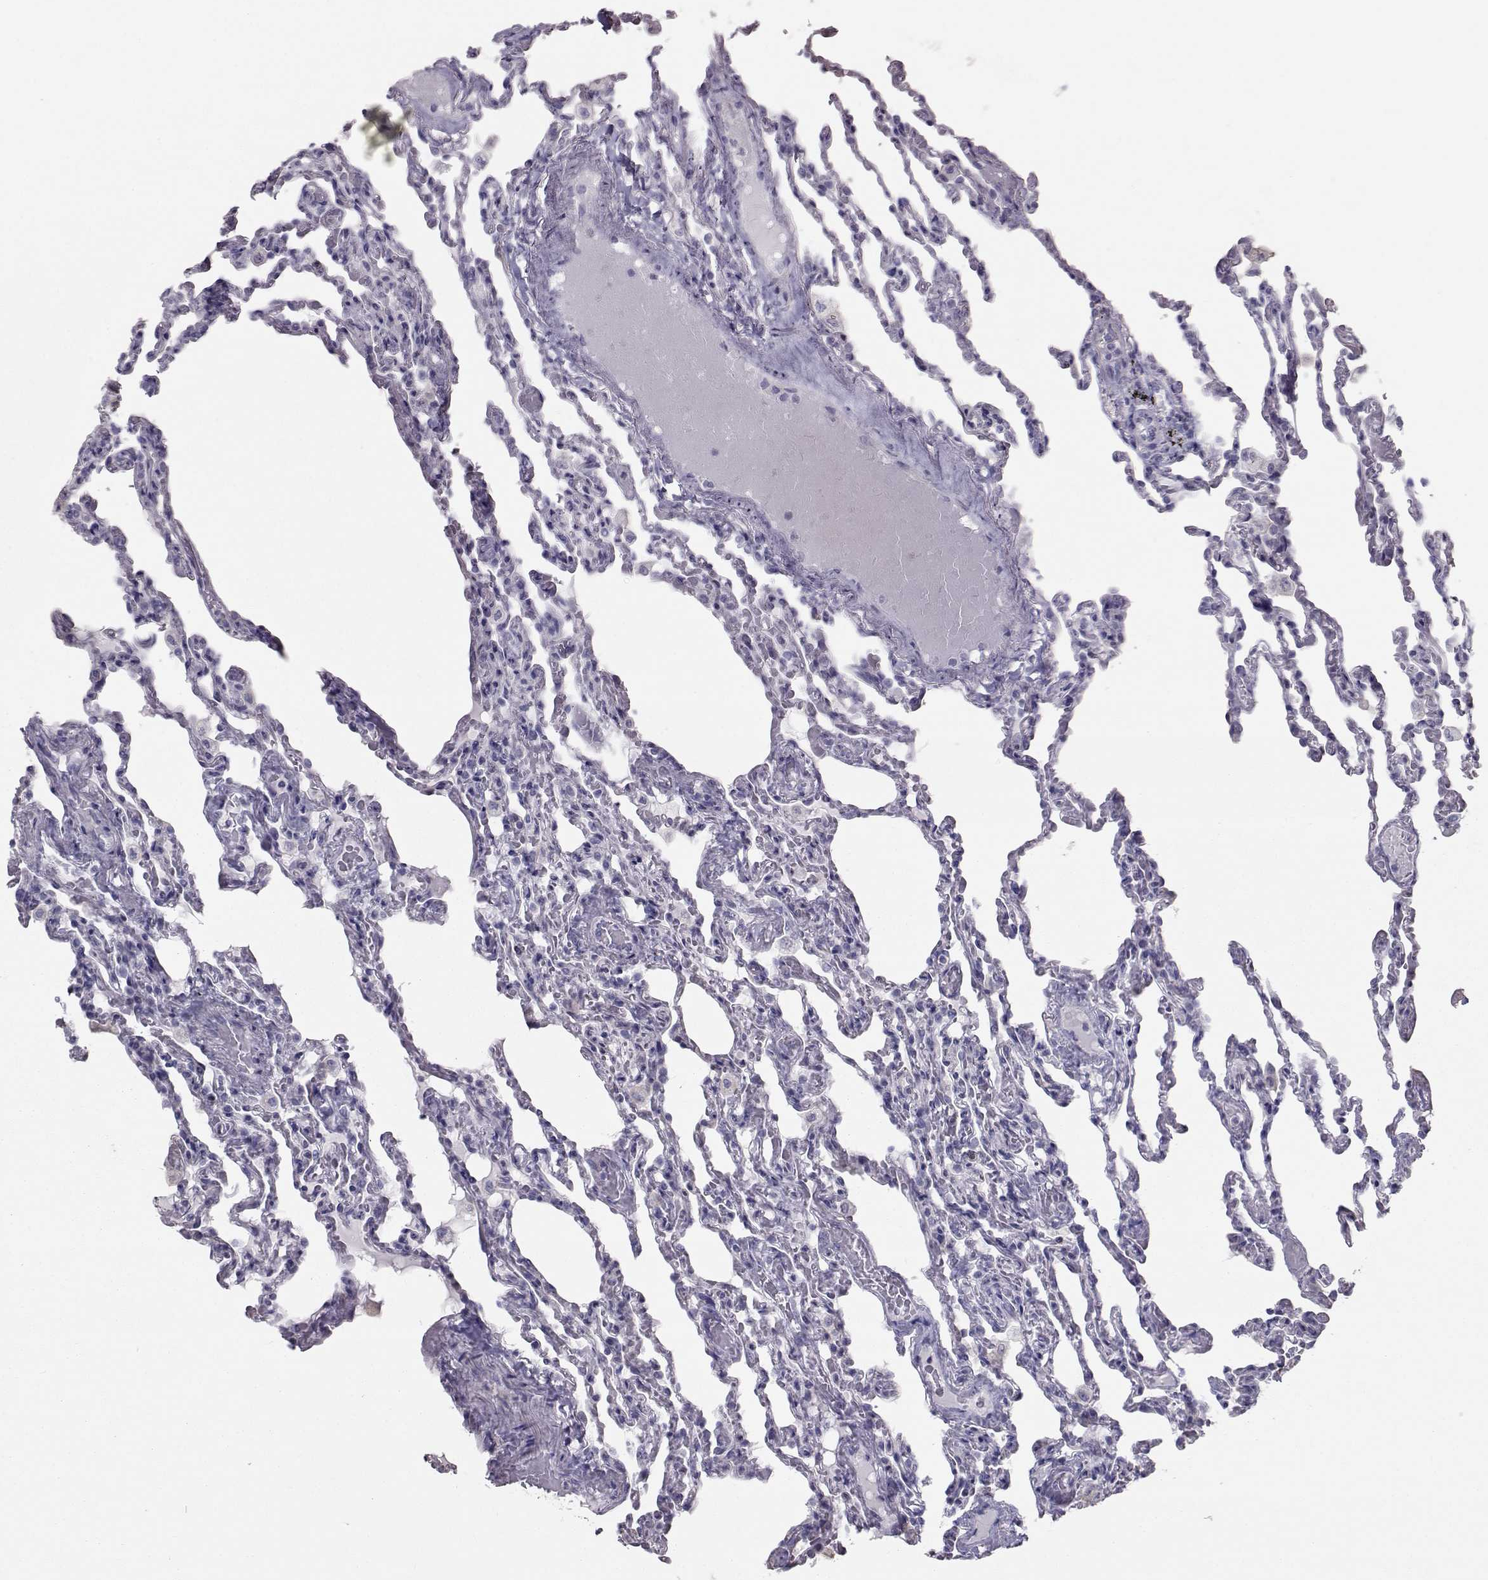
{"staining": {"intensity": "negative", "quantity": "none", "location": "none"}, "tissue": "lung", "cell_type": "Alveolar cells", "image_type": "normal", "snomed": [{"axis": "morphology", "description": "Normal tissue, NOS"}, {"axis": "topography", "description": "Lung"}], "caption": "High power microscopy image of an immunohistochemistry (IHC) micrograph of unremarkable lung, revealing no significant positivity in alveolar cells.", "gene": "GARIN3", "patient": {"sex": "female", "age": 43}}